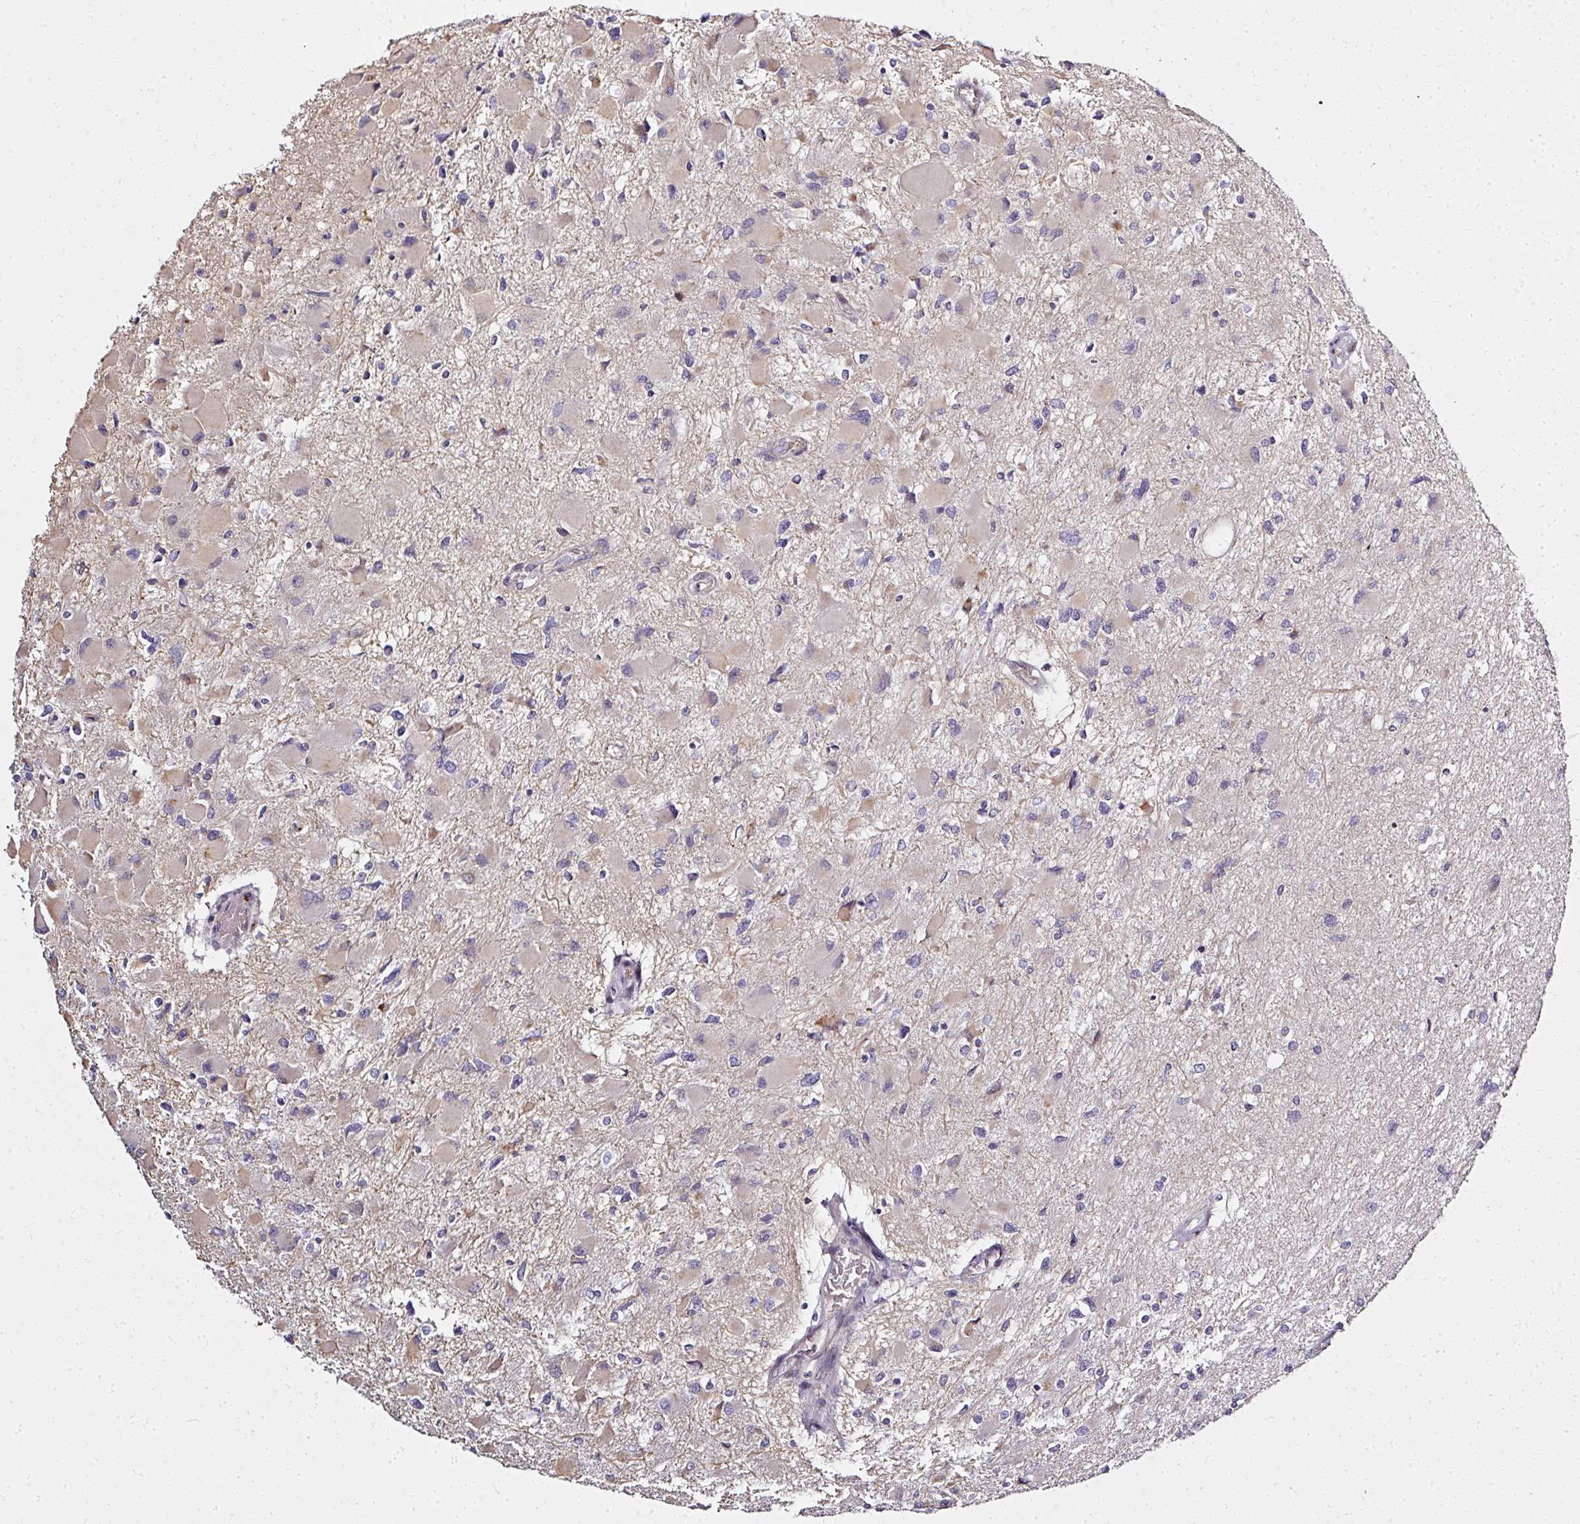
{"staining": {"intensity": "negative", "quantity": "none", "location": "none"}, "tissue": "glioma", "cell_type": "Tumor cells", "image_type": "cancer", "snomed": [{"axis": "morphology", "description": "Glioma, malignant, High grade"}, {"axis": "topography", "description": "Cerebral cortex"}], "caption": "Protein analysis of glioma reveals no significant positivity in tumor cells.", "gene": "ATP8B2", "patient": {"sex": "female", "age": 36}}